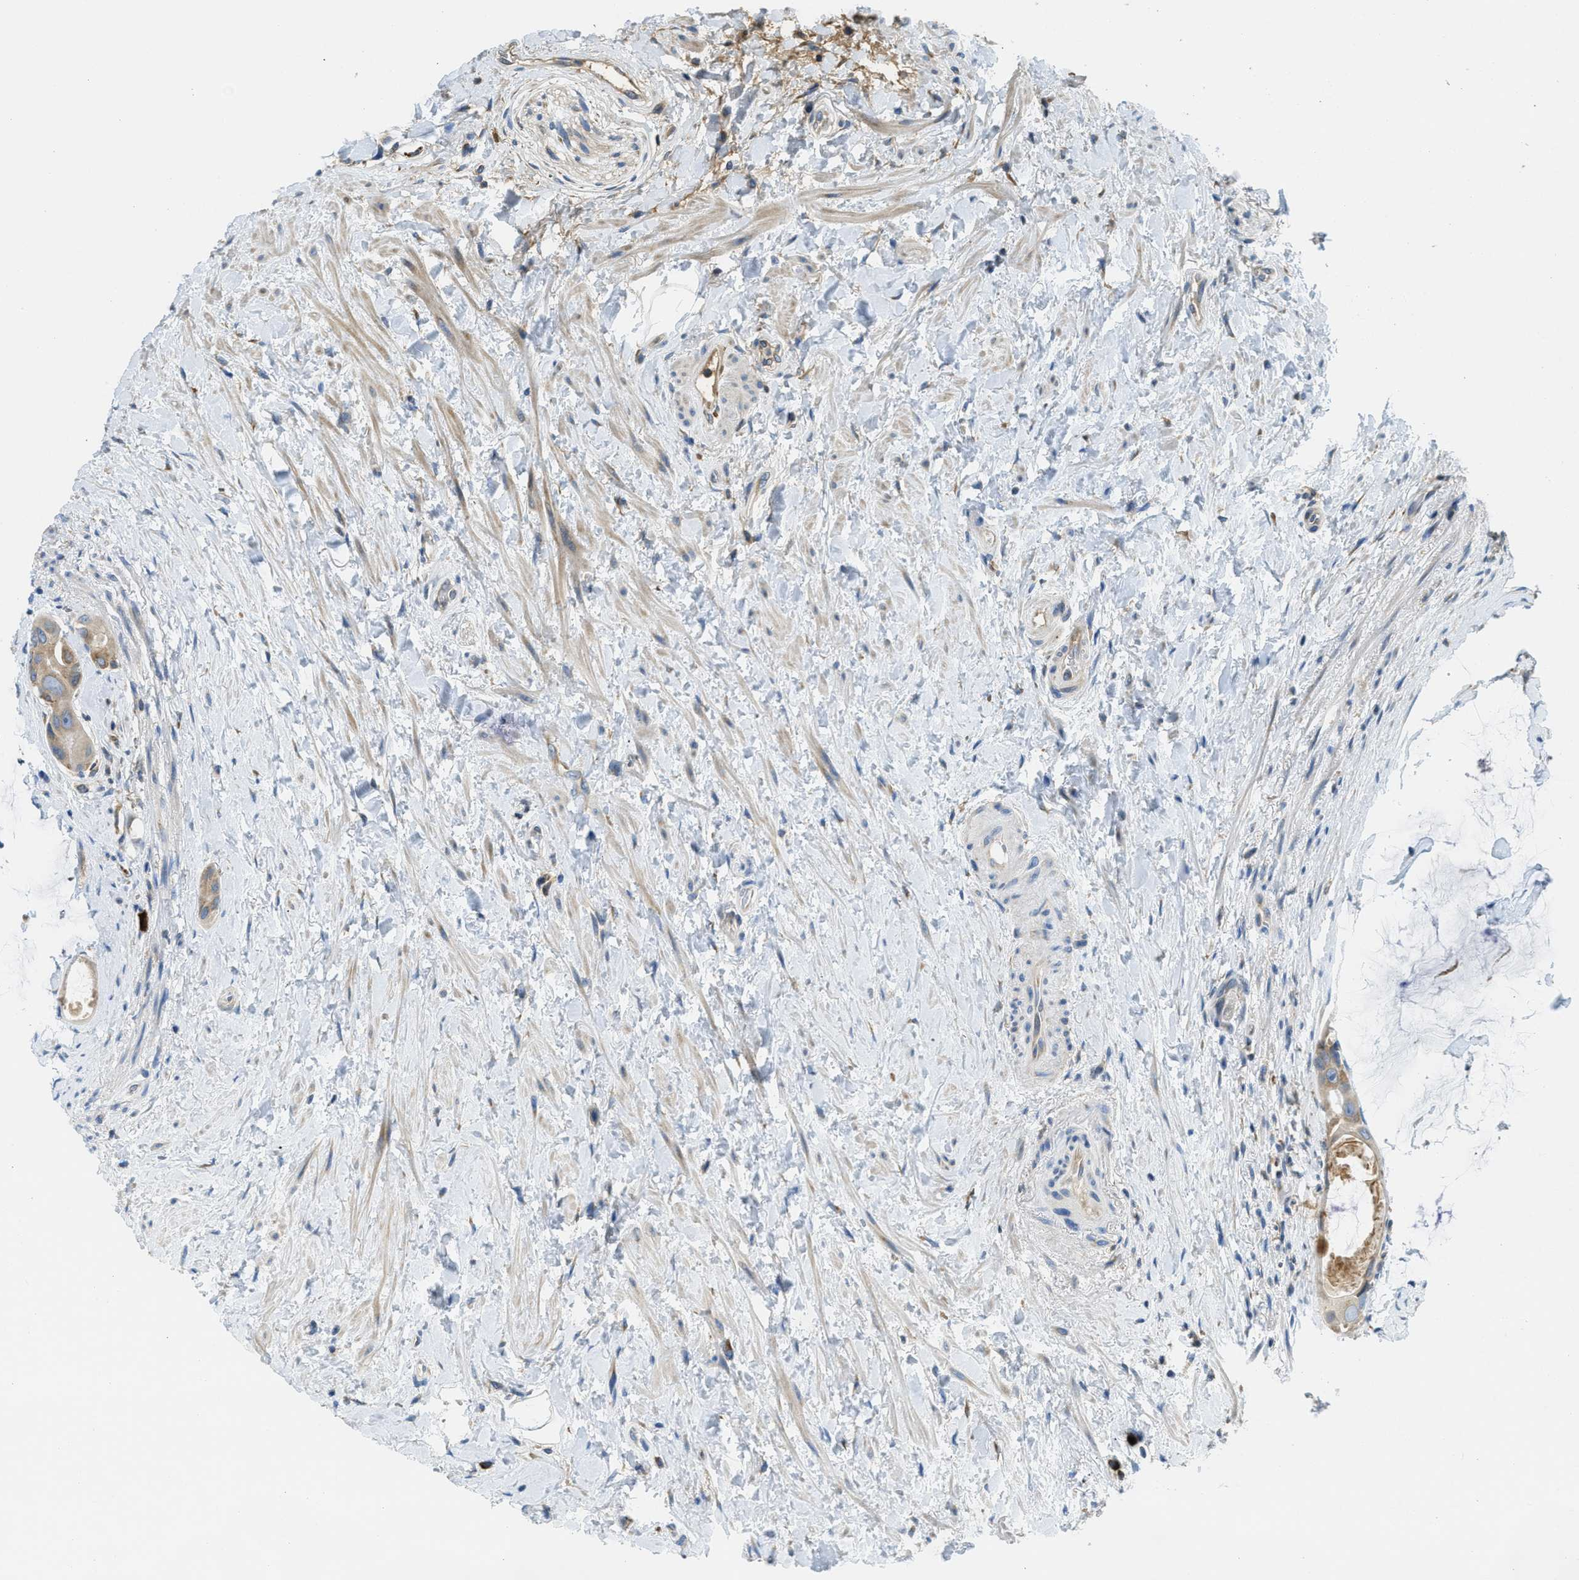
{"staining": {"intensity": "weak", "quantity": ">75%", "location": "cytoplasmic/membranous"}, "tissue": "colorectal cancer", "cell_type": "Tumor cells", "image_type": "cancer", "snomed": [{"axis": "morphology", "description": "Adenocarcinoma, NOS"}, {"axis": "topography", "description": "Rectum"}], "caption": "Human colorectal cancer (adenocarcinoma) stained for a protein (brown) reveals weak cytoplasmic/membranous positive staining in about >75% of tumor cells.", "gene": "SSR1", "patient": {"sex": "male", "age": 51}}